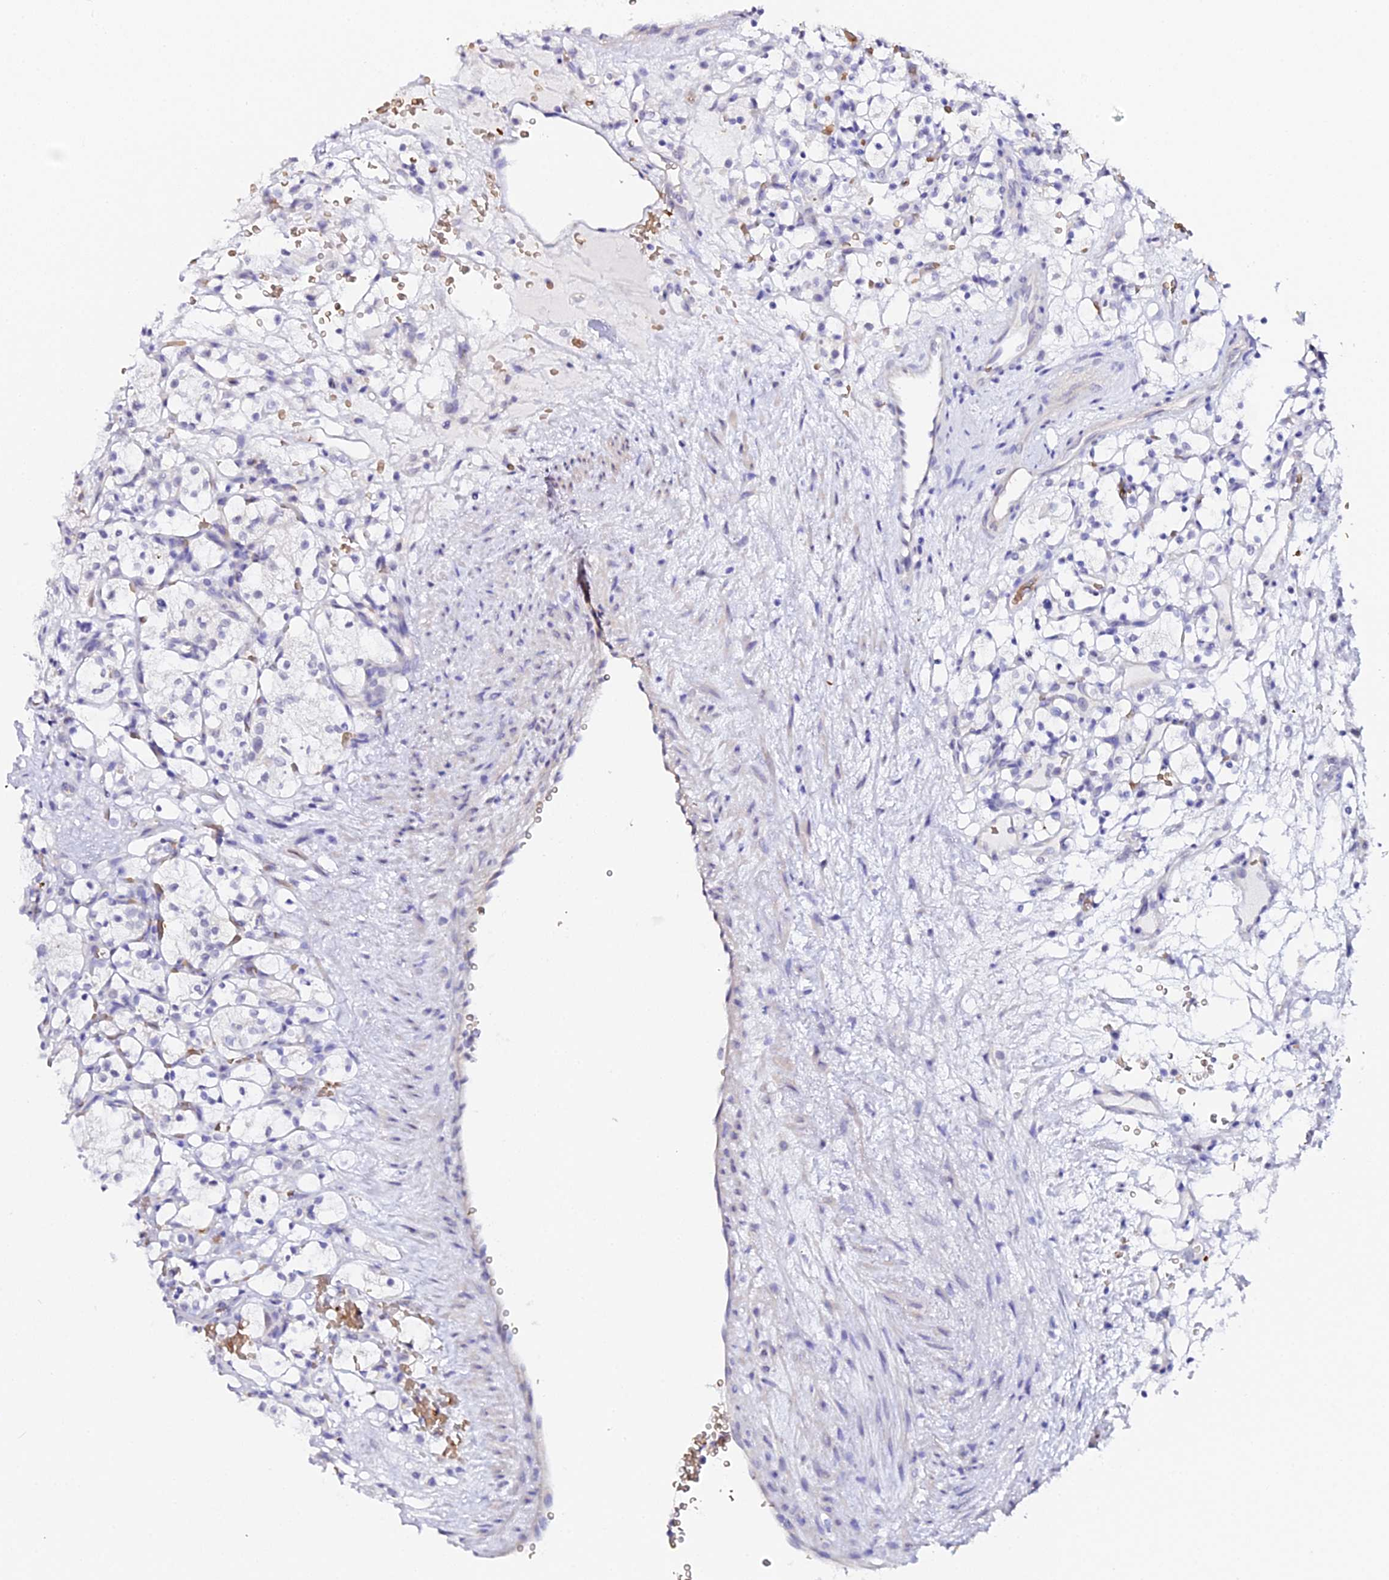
{"staining": {"intensity": "negative", "quantity": "none", "location": "none"}, "tissue": "renal cancer", "cell_type": "Tumor cells", "image_type": "cancer", "snomed": [{"axis": "morphology", "description": "Adenocarcinoma, NOS"}, {"axis": "topography", "description": "Kidney"}], "caption": "Renal adenocarcinoma stained for a protein using immunohistochemistry (IHC) demonstrates no expression tumor cells.", "gene": "CFAP45", "patient": {"sex": "female", "age": 69}}